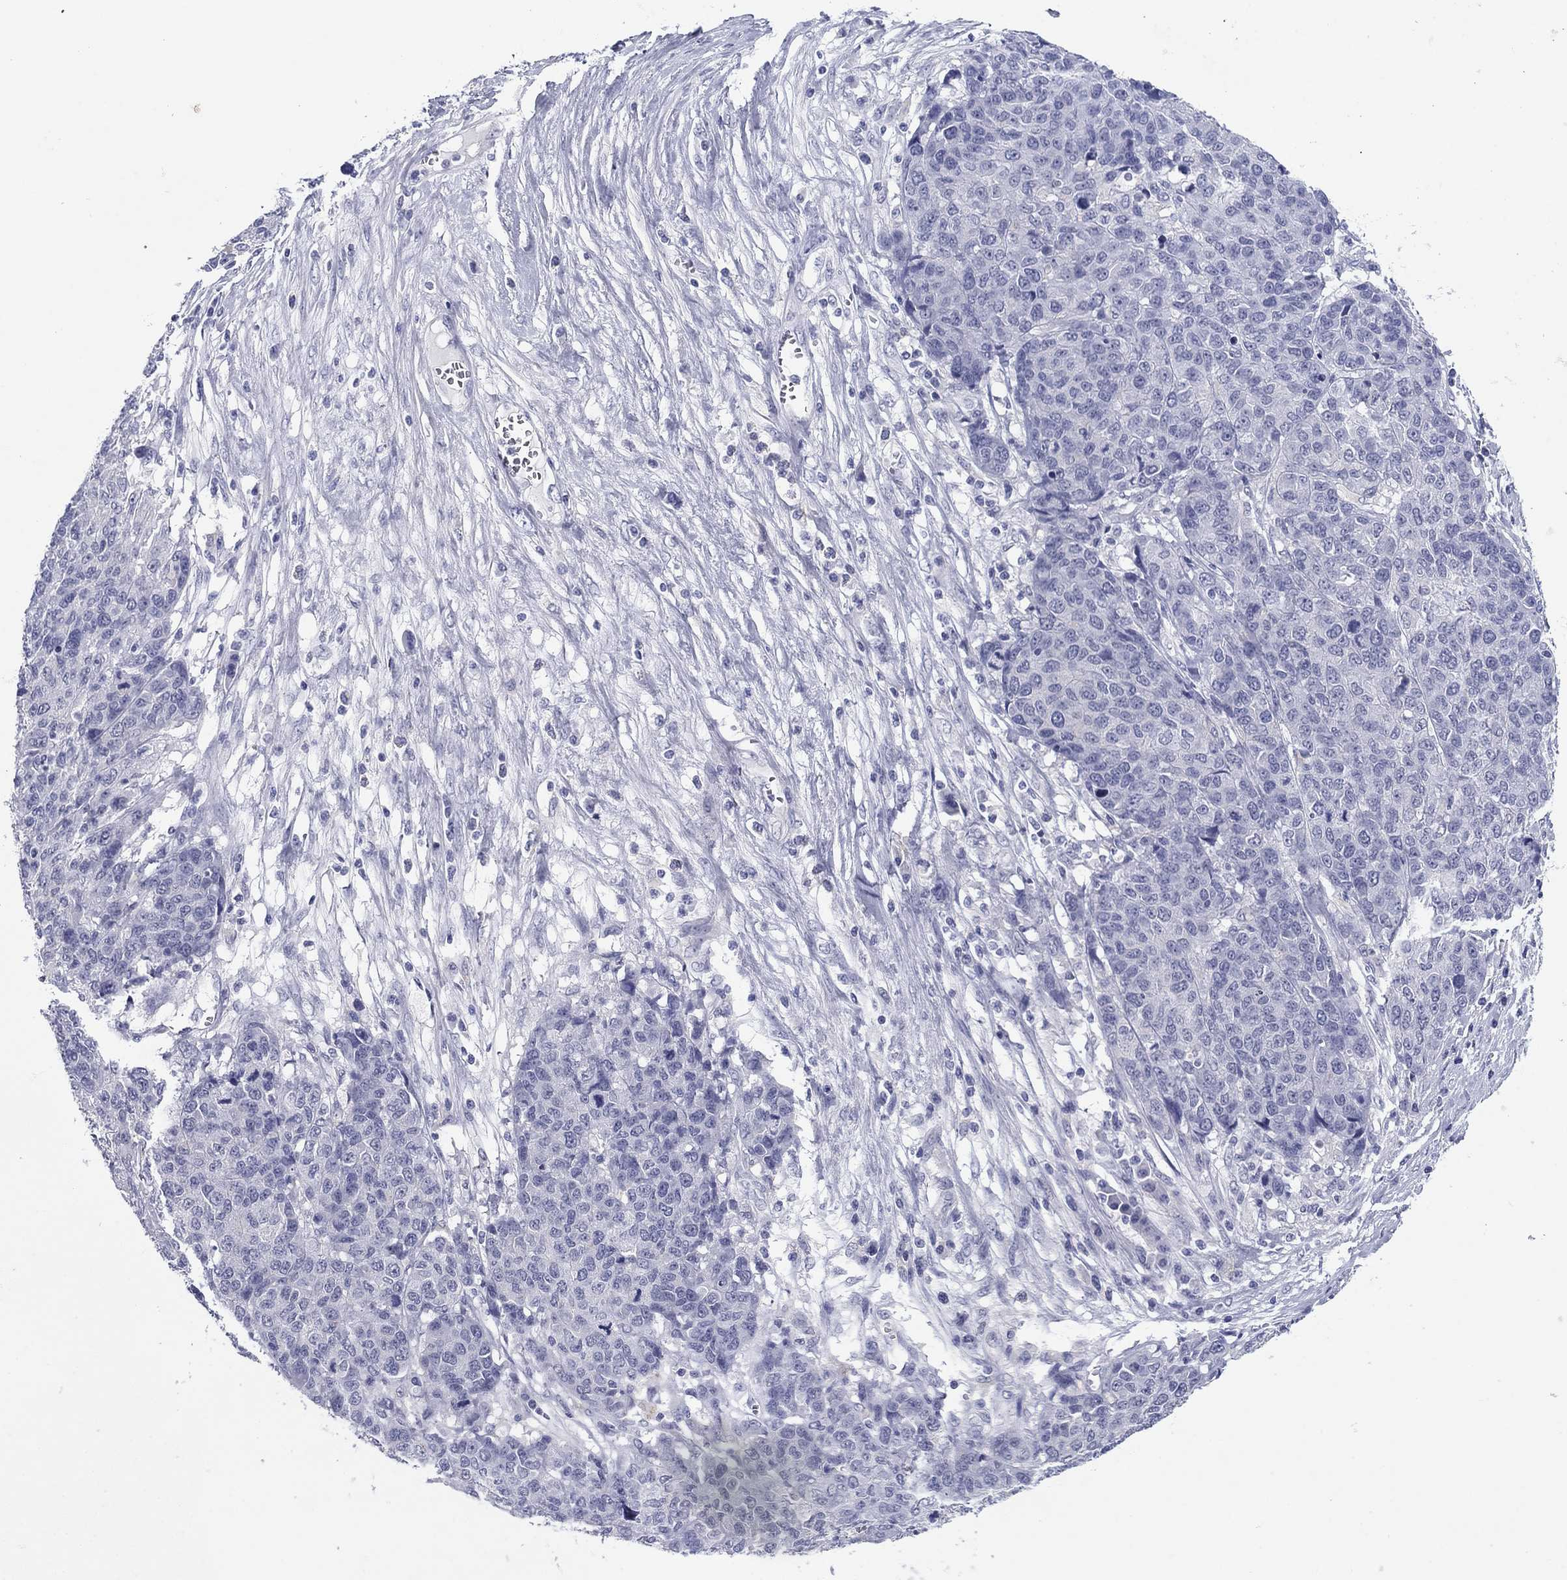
{"staining": {"intensity": "negative", "quantity": "none", "location": "none"}, "tissue": "ovarian cancer", "cell_type": "Tumor cells", "image_type": "cancer", "snomed": [{"axis": "morphology", "description": "Cystadenocarcinoma, serous, NOS"}, {"axis": "topography", "description": "Ovary"}], "caption": "Micrograph shows no significant protein staining in tumor cells of serous cystadenocarcinoma (ovarian).", "gene": "TCFL5", "patient": {"sex": "female", "age": 87}}